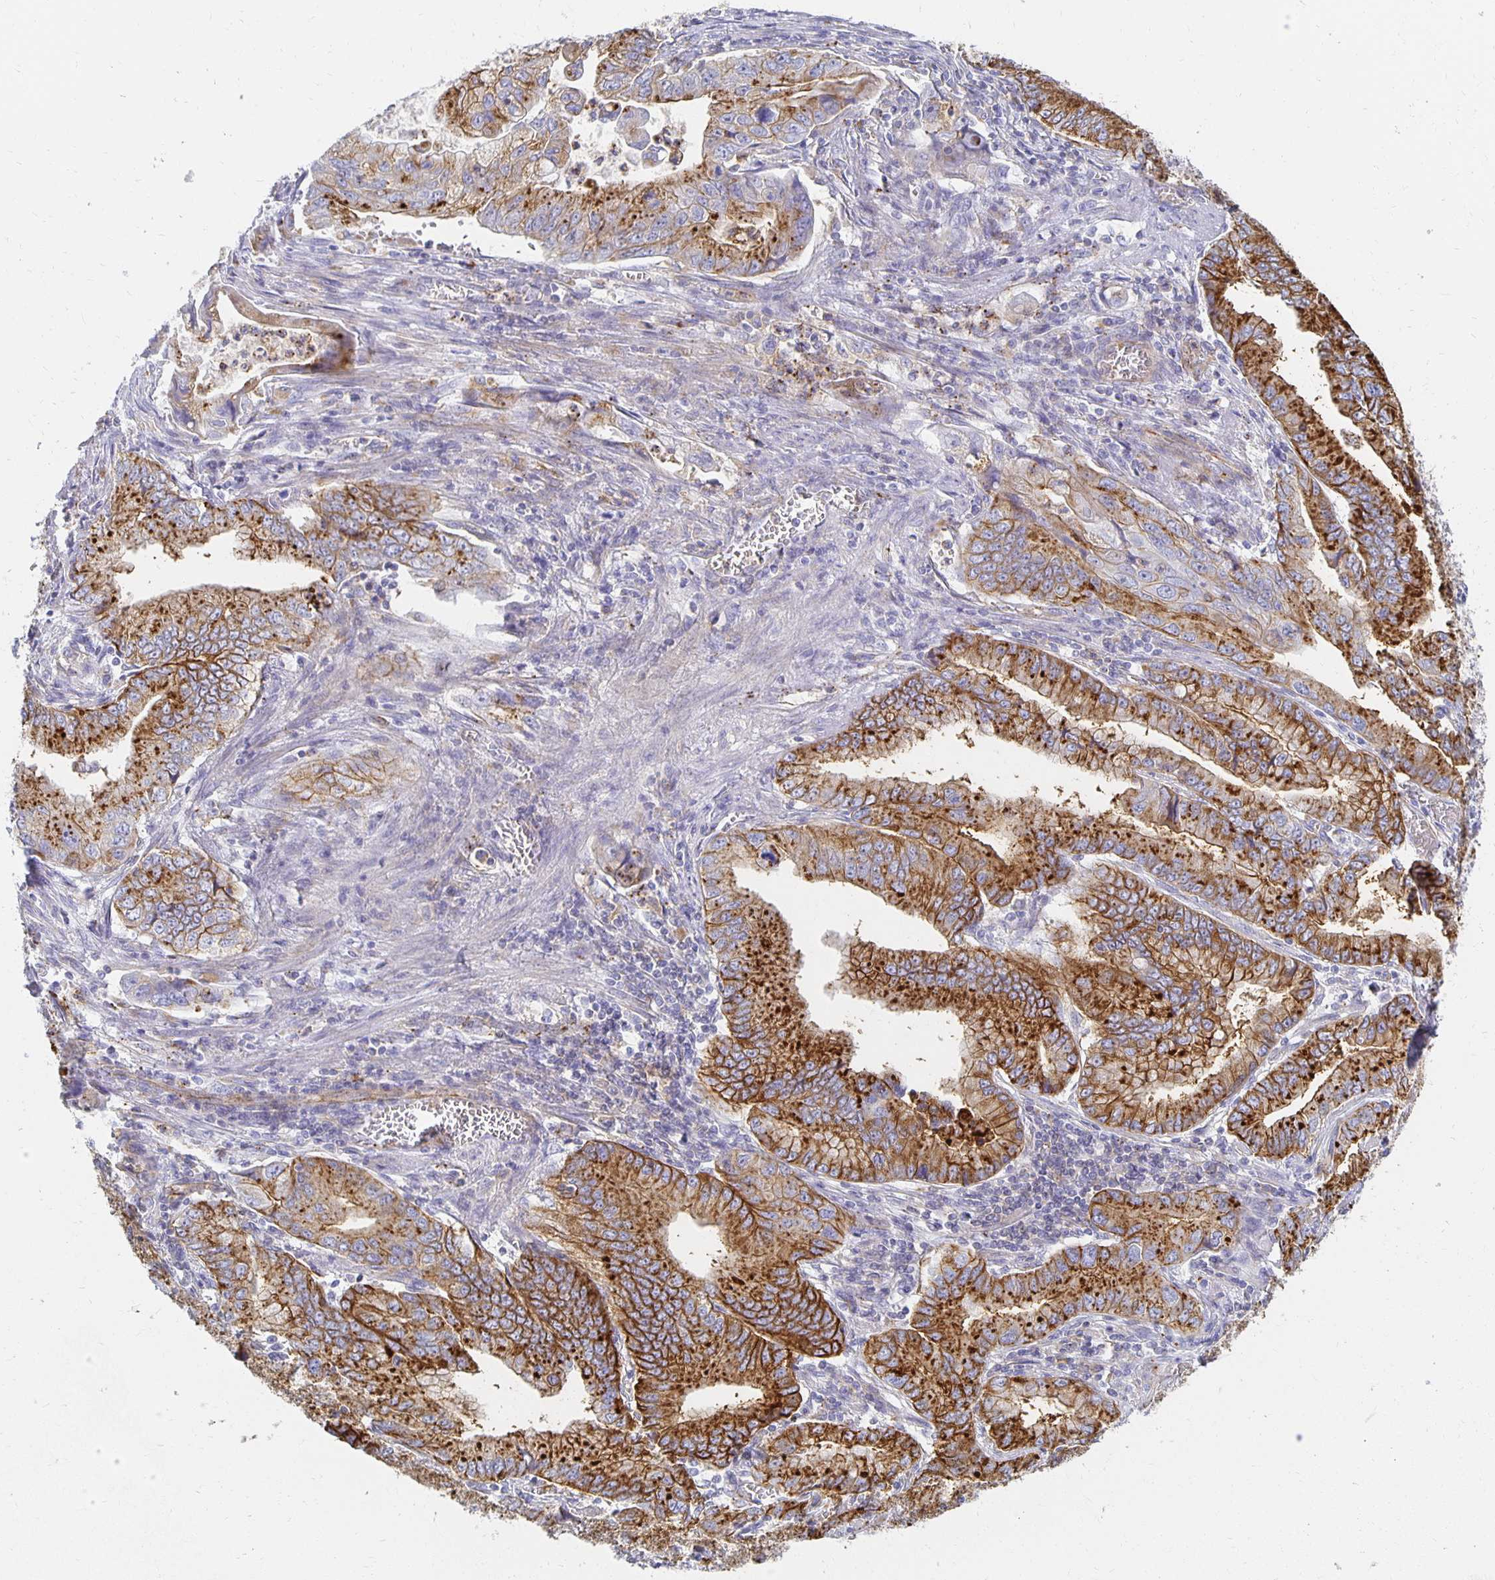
{"staining": {"intensity": "strong", "quantity": ">75%", "location": "cytoplasmic/membranous"}, "tissue": "stomach cancer", "cell_type": "Tumor cells", "image_type": "cancer", "snomed": [{"axis": "morphology", "description": "Adenocarcinoma, NOS"}, {"axis": "topography", "description": "Pancreas"}, {"axis": "topography", "description": "Stomach, upper"}], "caption": "Immunohistochemistry image of human stomach cancer stained for a protein (brown), which shows high levels of strong cytoplasmic/membranous positivity in about >75% of tumor cells.", "gene": "TAAR1", "patient": {"sex": "male", "age": 77}}